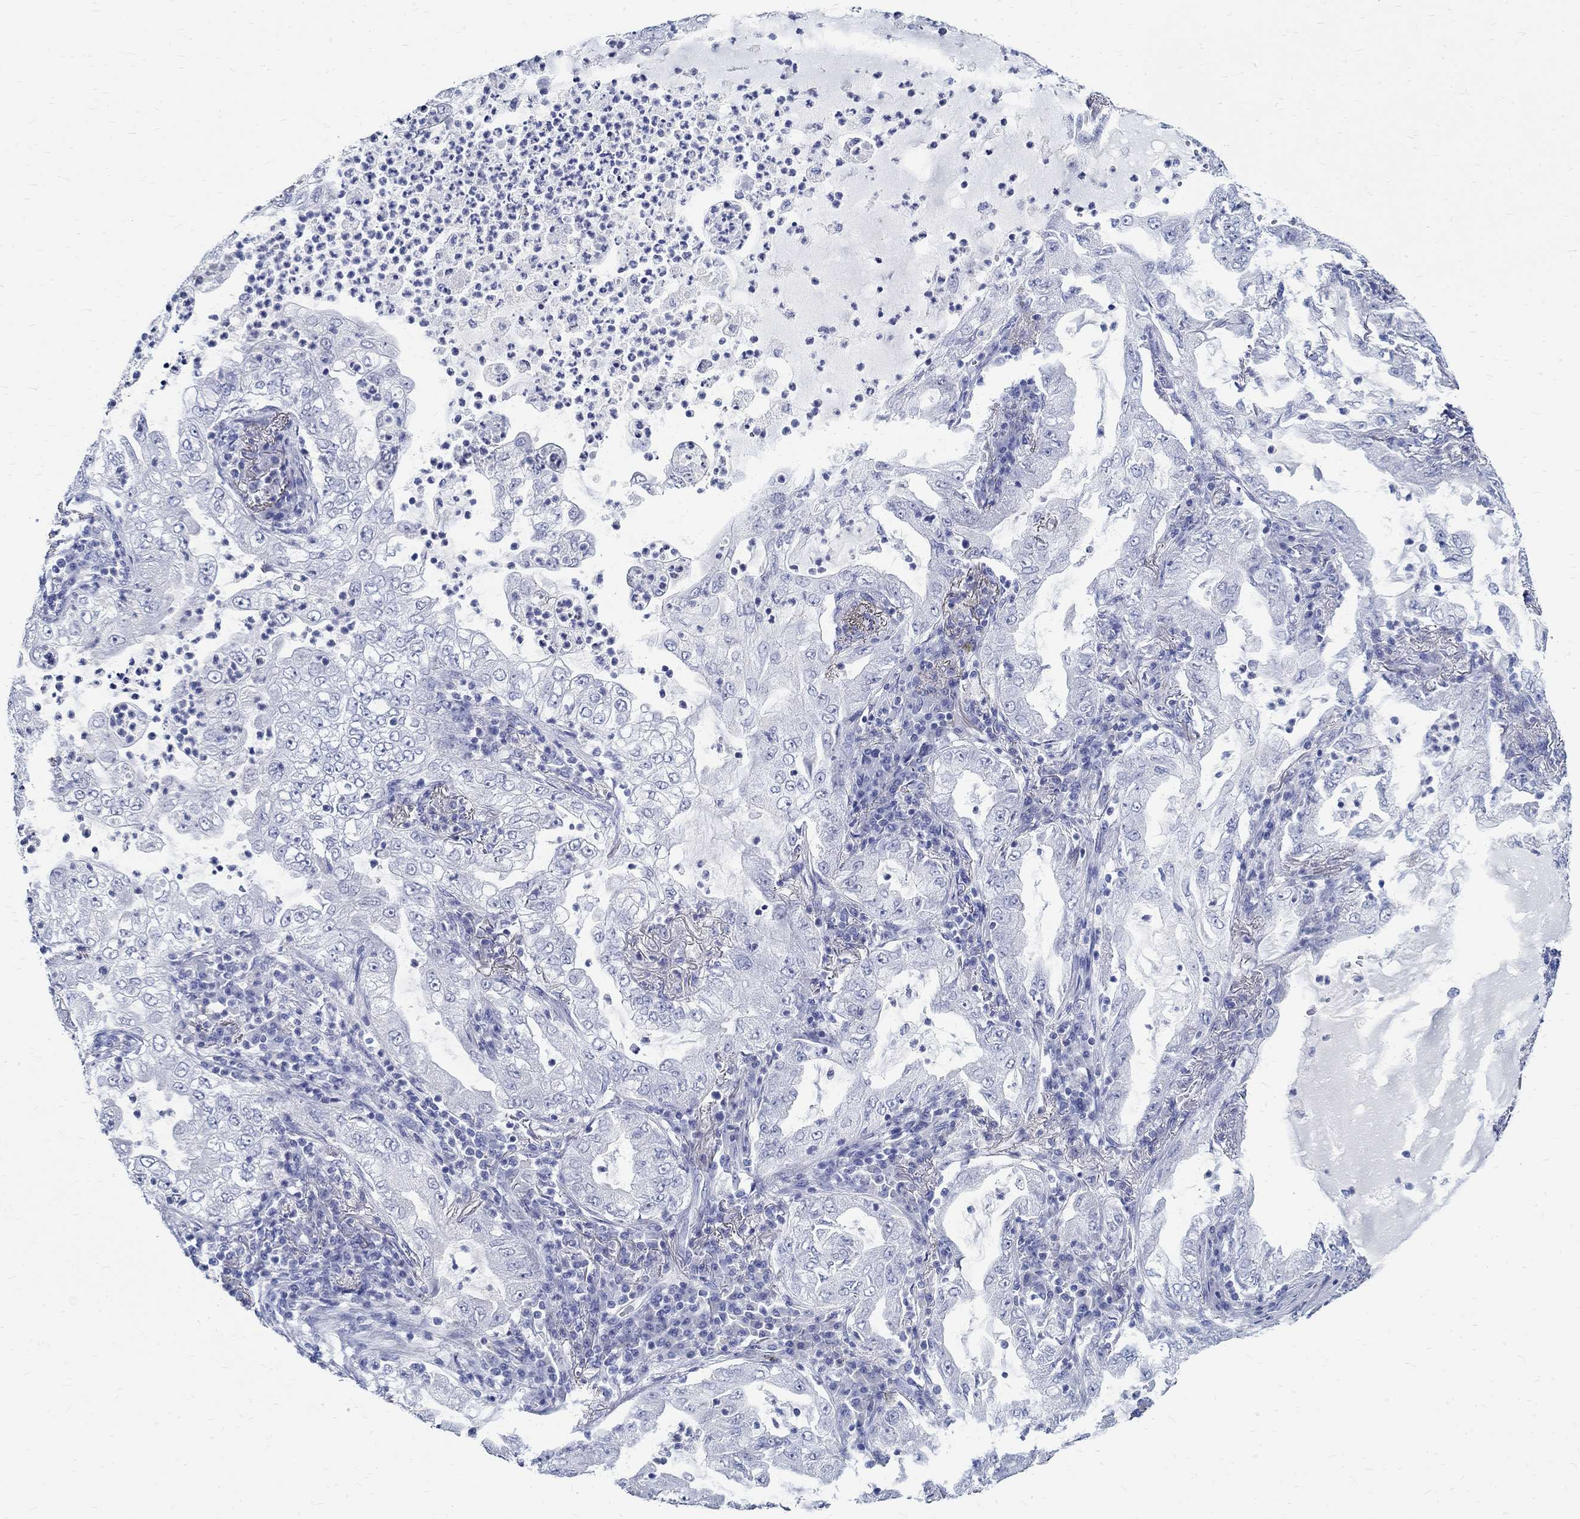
{"staining": {"intensity": "negative", "quantity": "none", "location": "none"}, "tissue": "lung cancer", "cell_type": "Tumor cells", "image_type": "cancer", "snomed": [{"axis": "morphology", "description": "Adenocarcinoma, NOS"}, {"axis": "topography", "description": "Lung"}], "caption": "IHC histopathology image of lung cancer stained for a protein (brown), which displays no expression in tumor cells.", "gene": "BSPRY", "patient": {"sex": "female", "age": 73}}